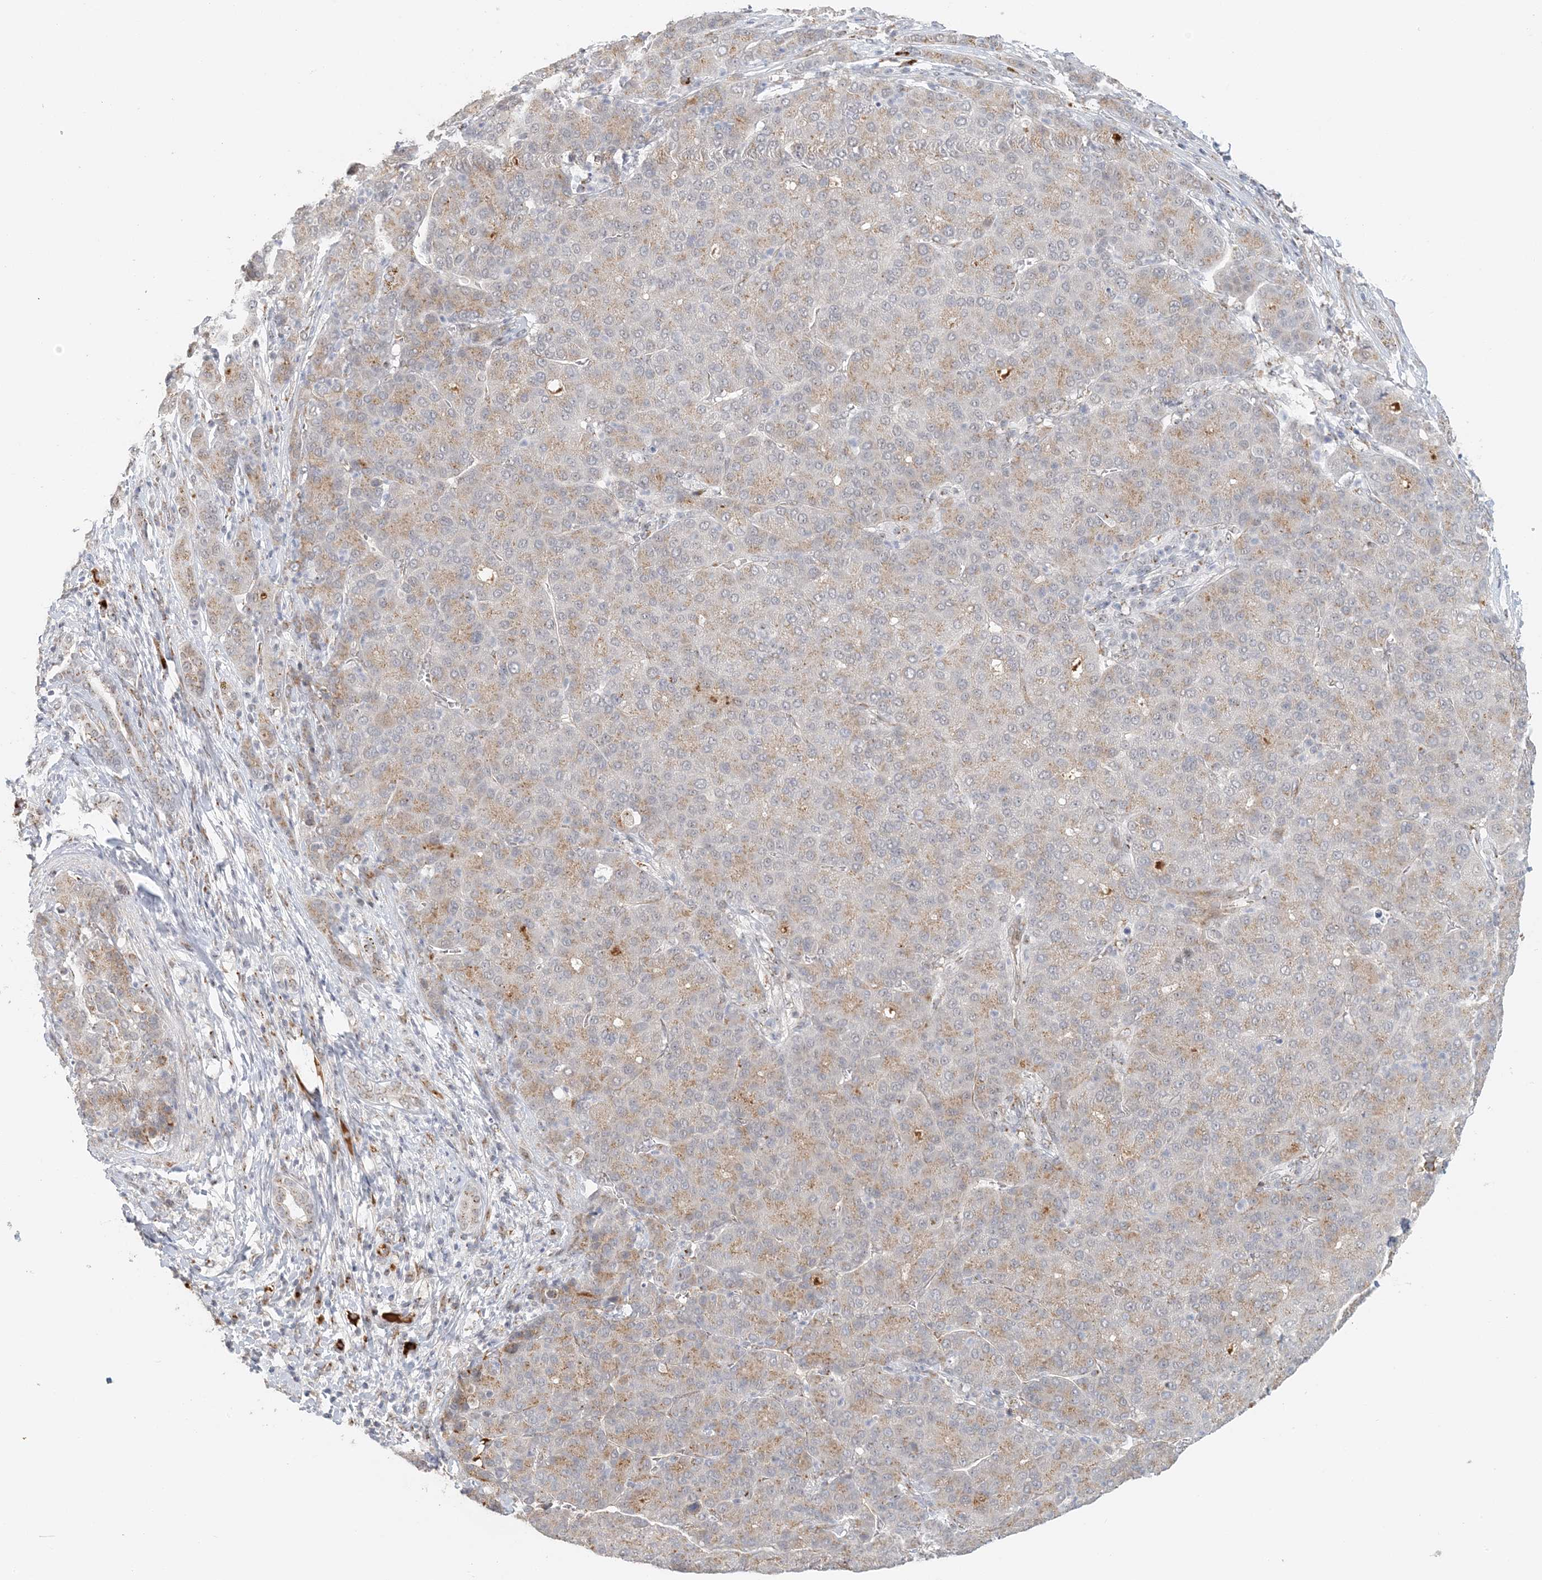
{"staining": {"intensity": "weak", "quantity": "25%-75%", "location": "cytoplasmic/membranous"}, "tissue": "liver cancer", "cell_type": "Tumor cells", "image_type": "cancer", "snomed": [{"axis": "morphology", "description": "Carcinoma, Hepatocellular, NOS"}, {"axis": "topography", "description": "Liver"}], "caption": "A high-resolution image shows IHC staining of liver cancer (hepatocellular carcinoma), which reveals weak cytoplasmic/membranous staining in about 25%-75% of tumor cells.", "gene": "ZCCHC4", "patient": {"sex": "male", "age": 65}}